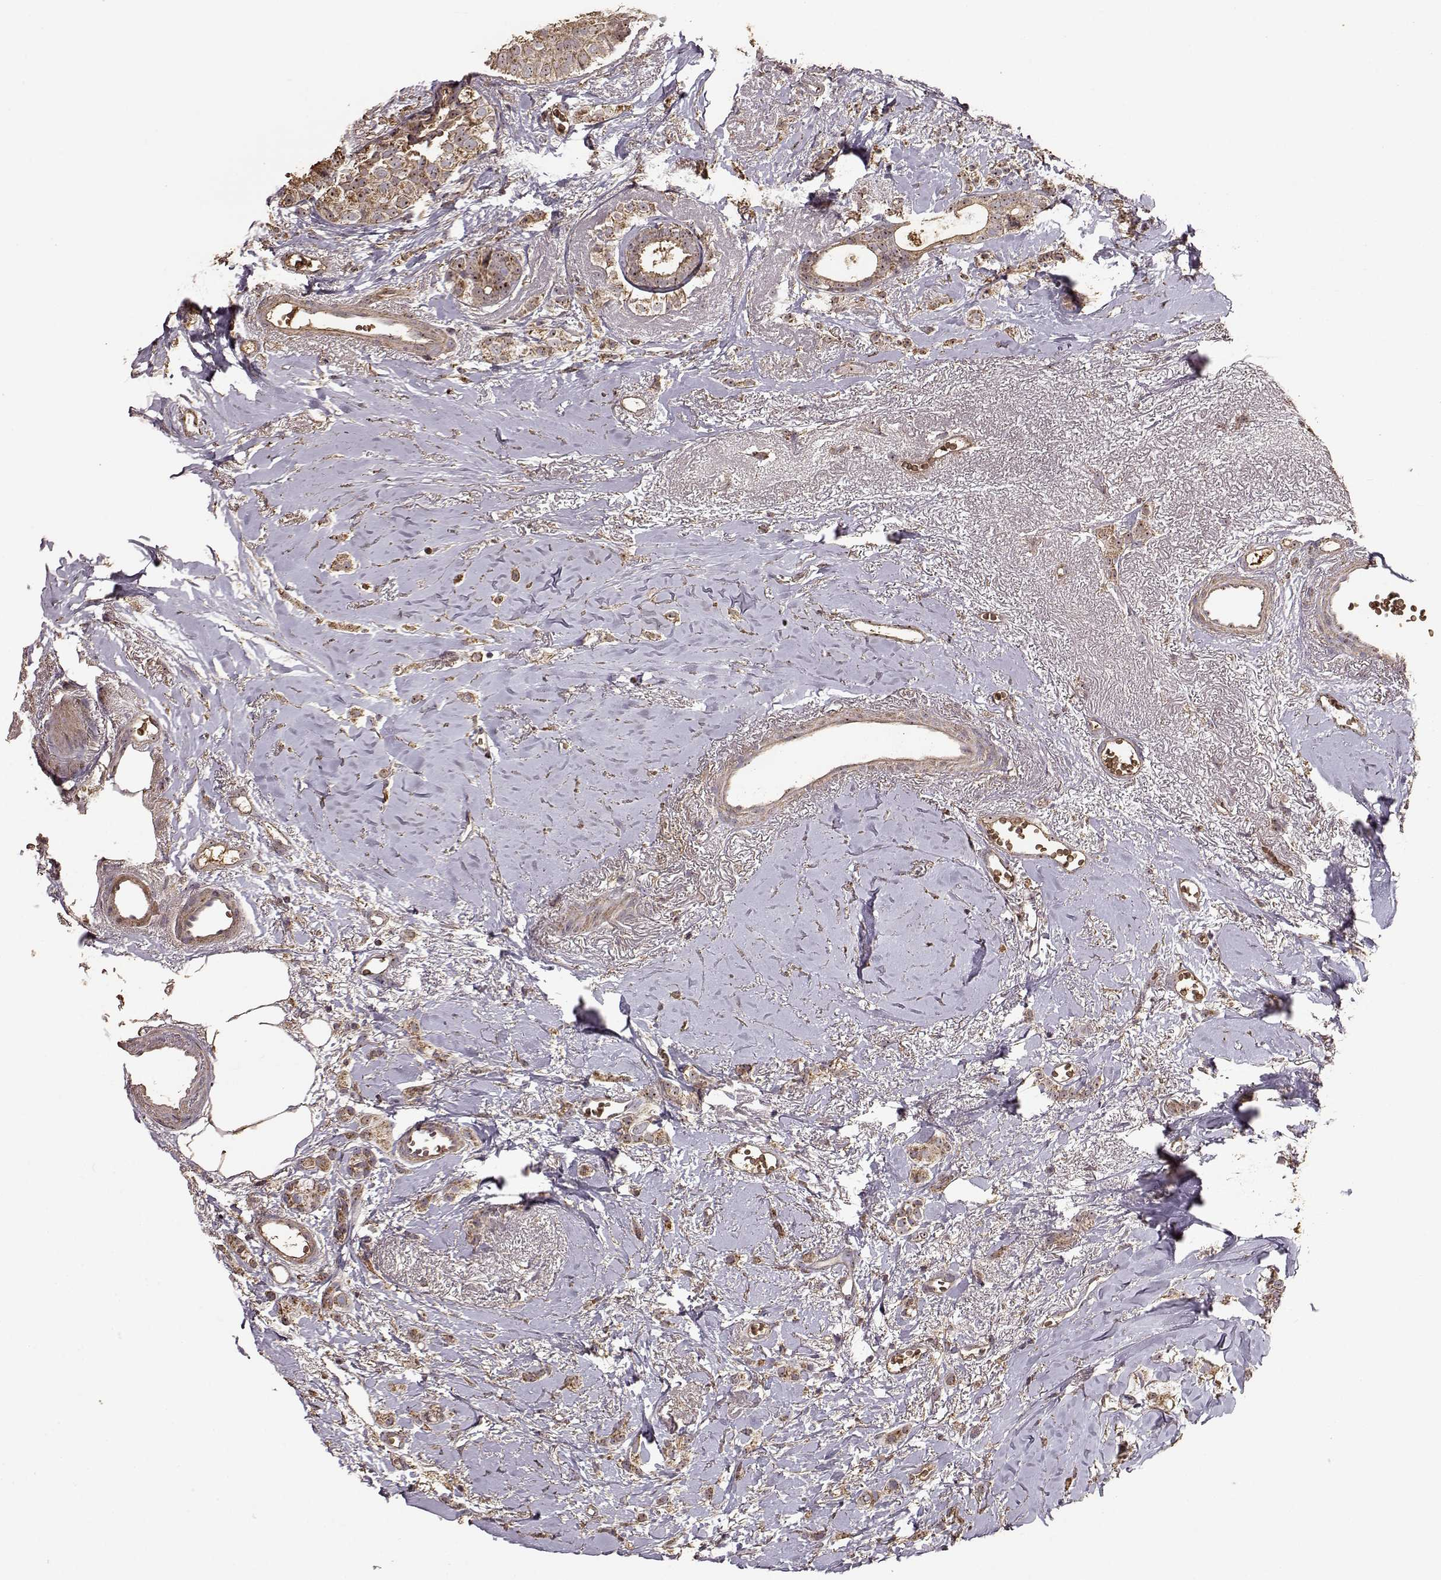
{"staining": {"intensity": "moderate", "quantity": ">75%", "location": "cytoplasmic/membranous,nuclear"}, "tissue": "breast cancer", "cell_type": "Tumor cells", "image_type": "cancer", "snomed": [{"axis": "morphology", "description": "Duct carcinoma"}, {"axis": "topography", "description": "Breast"}], "caption": "Immunohistochemistry of breast cancer reveals medium levels of moderate cytoplasmic/membranous and nuclear expression in approximately >75% of tumor cells. (brown staining indicates protein expression, while blue staining denotes nuclei).", "gene": "PTGES2", "patient": {"sex": "female", "age": 85}}